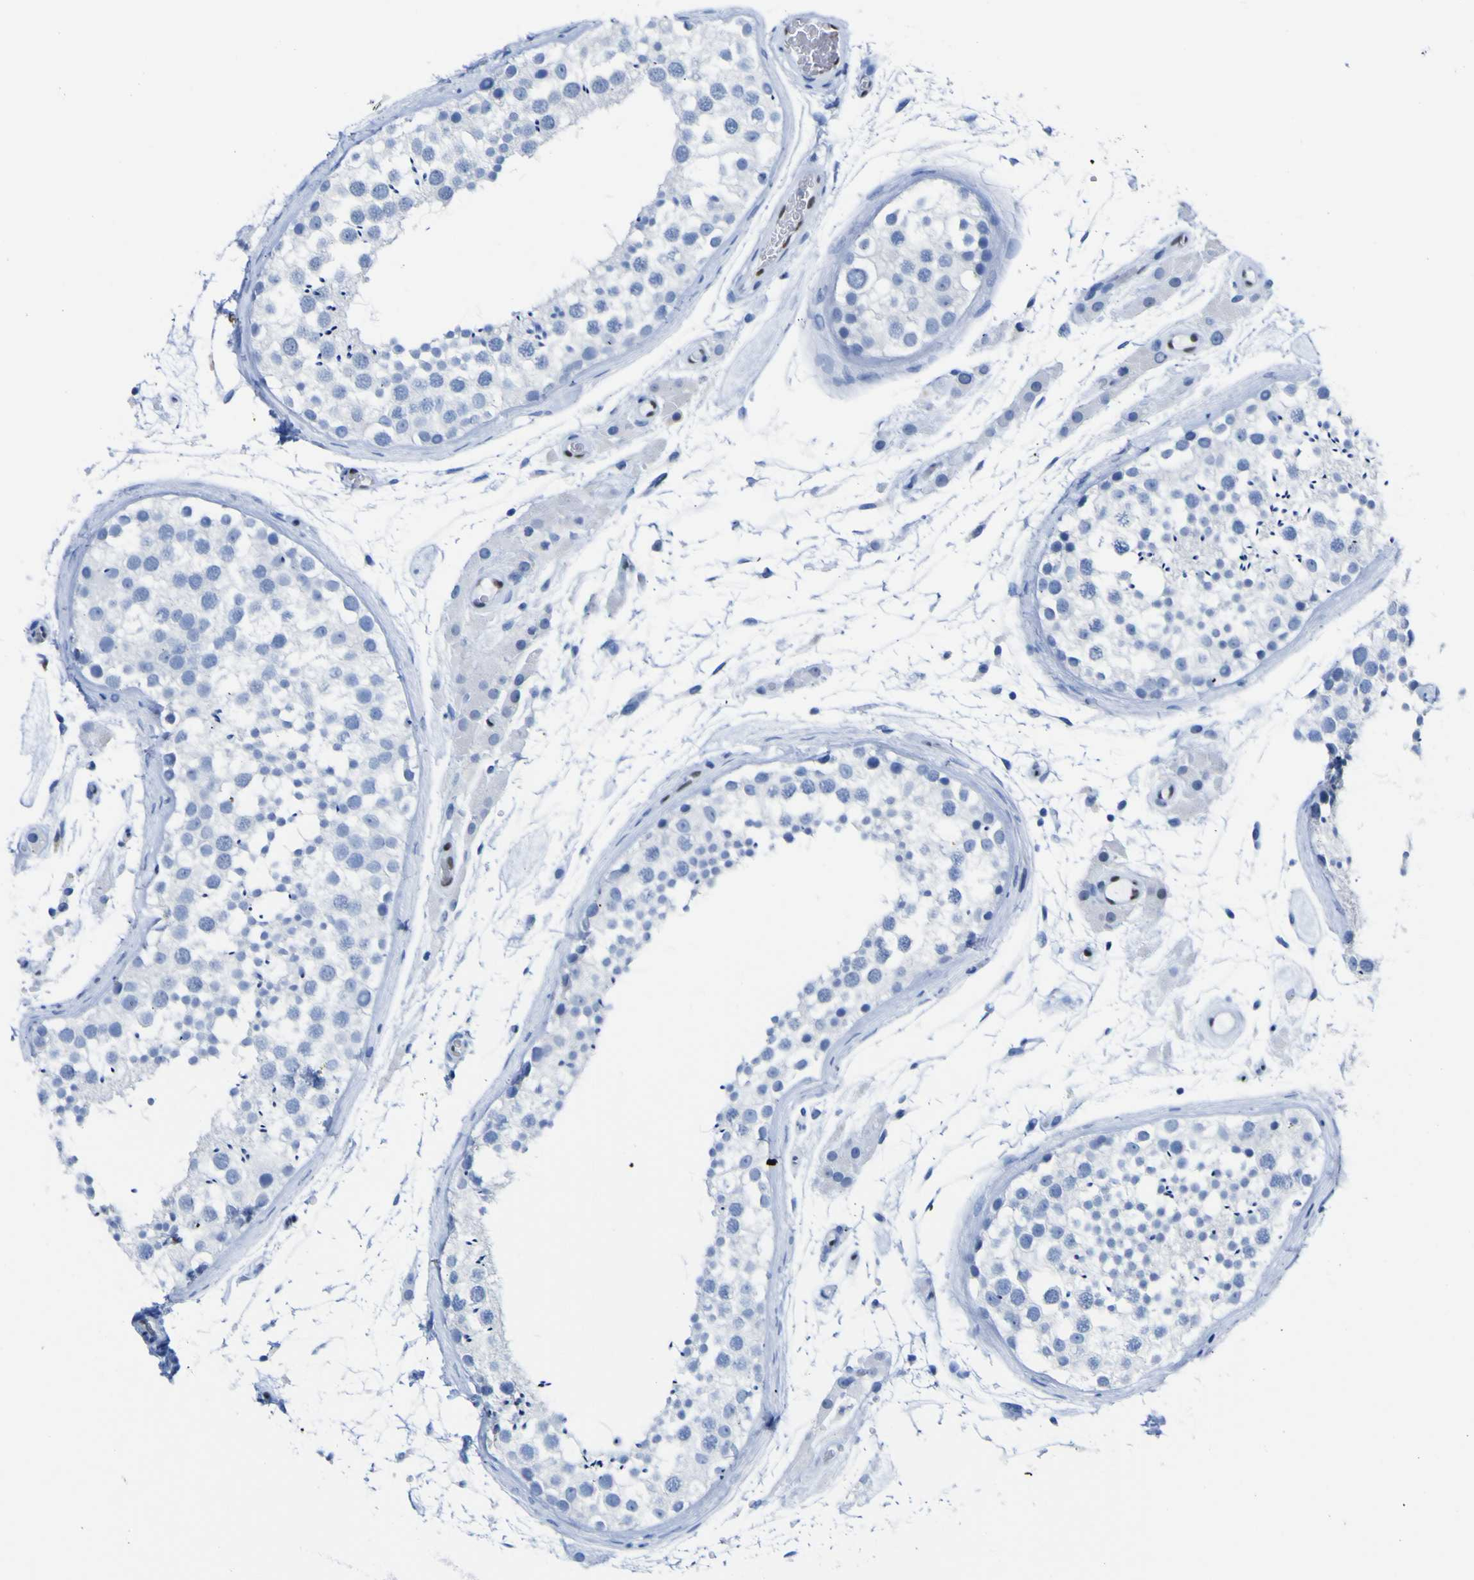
{"staining": {"intensity": "negative", "quantity": "none", "location": "none"}, "tissue": "testis", "cell_type": "Cells in seminiferous ducts", "image_type": "normal", "snomed": [{"axis": "morphology", "description": "Normal tissue, NOS"}, {"axis": "topography", "description": "Testis"}], "caption": "Histopathology image shows no significant protein staining in cells in seminiferous ducts of unremarkable testis.", "gene": "DACH1", "patient": {"sex": "male", "age": 46}}